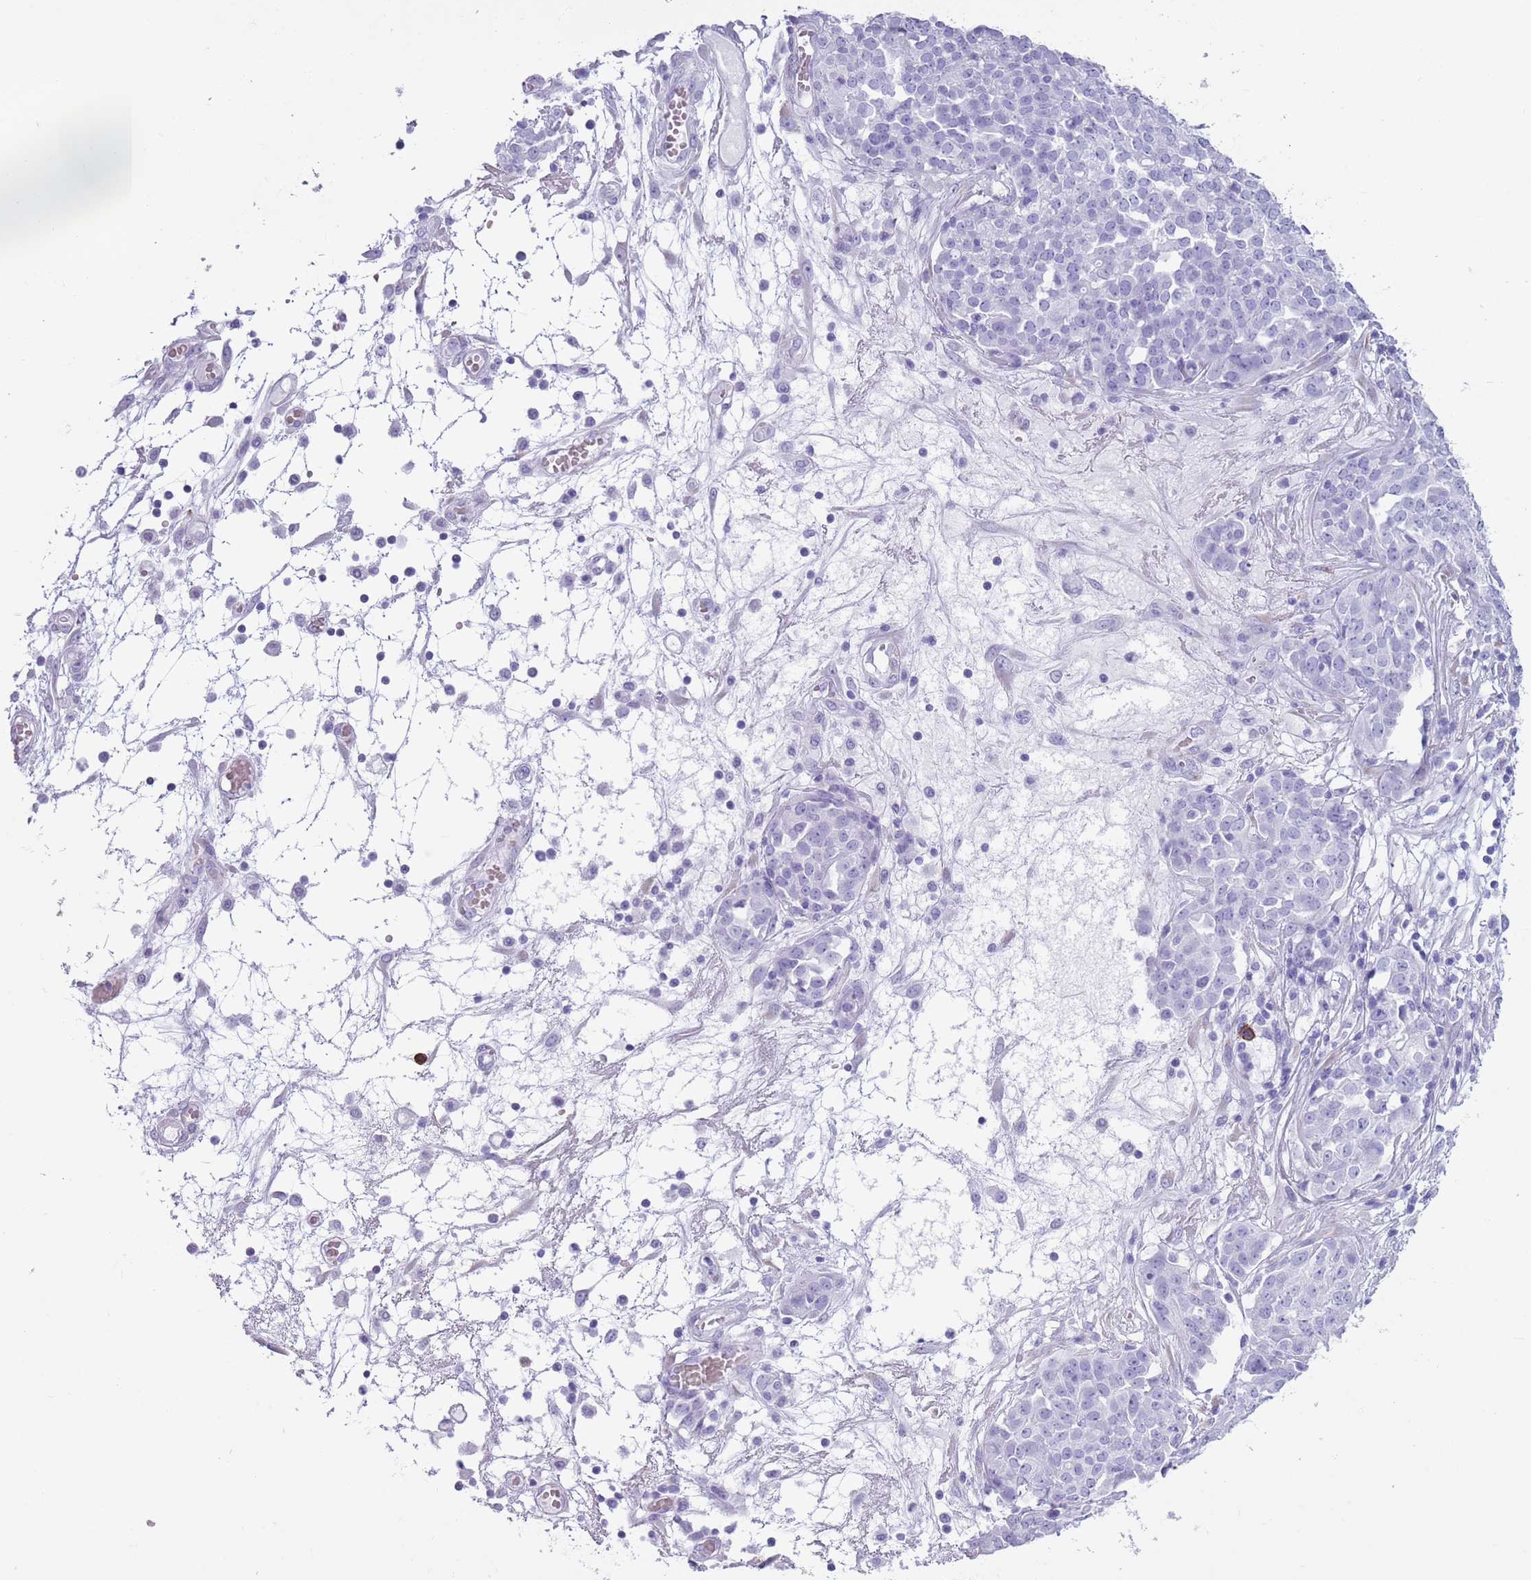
{"staining": {"intensity": "negative", "quantity": "none", "location": "none"}, "tissue": "ovarian cancer", "cell_type": "Tumor cells", "image_type": "cancer", "snomed": [{"axis": "morphology", "description": "Cystadenocarcinoma, serous, NOS"}, {"axis": "topography", "description": "Soft tissue"}, {"axis": "topography", "description": "Ovary"}], "caption": "Human ovarian cancer stained for a protein using immunohistochemistry (IHC) demonstrates no expression in tumor cells.", "gene": "LY6G5B", "patient": {"sex": "female", "age": 57}}